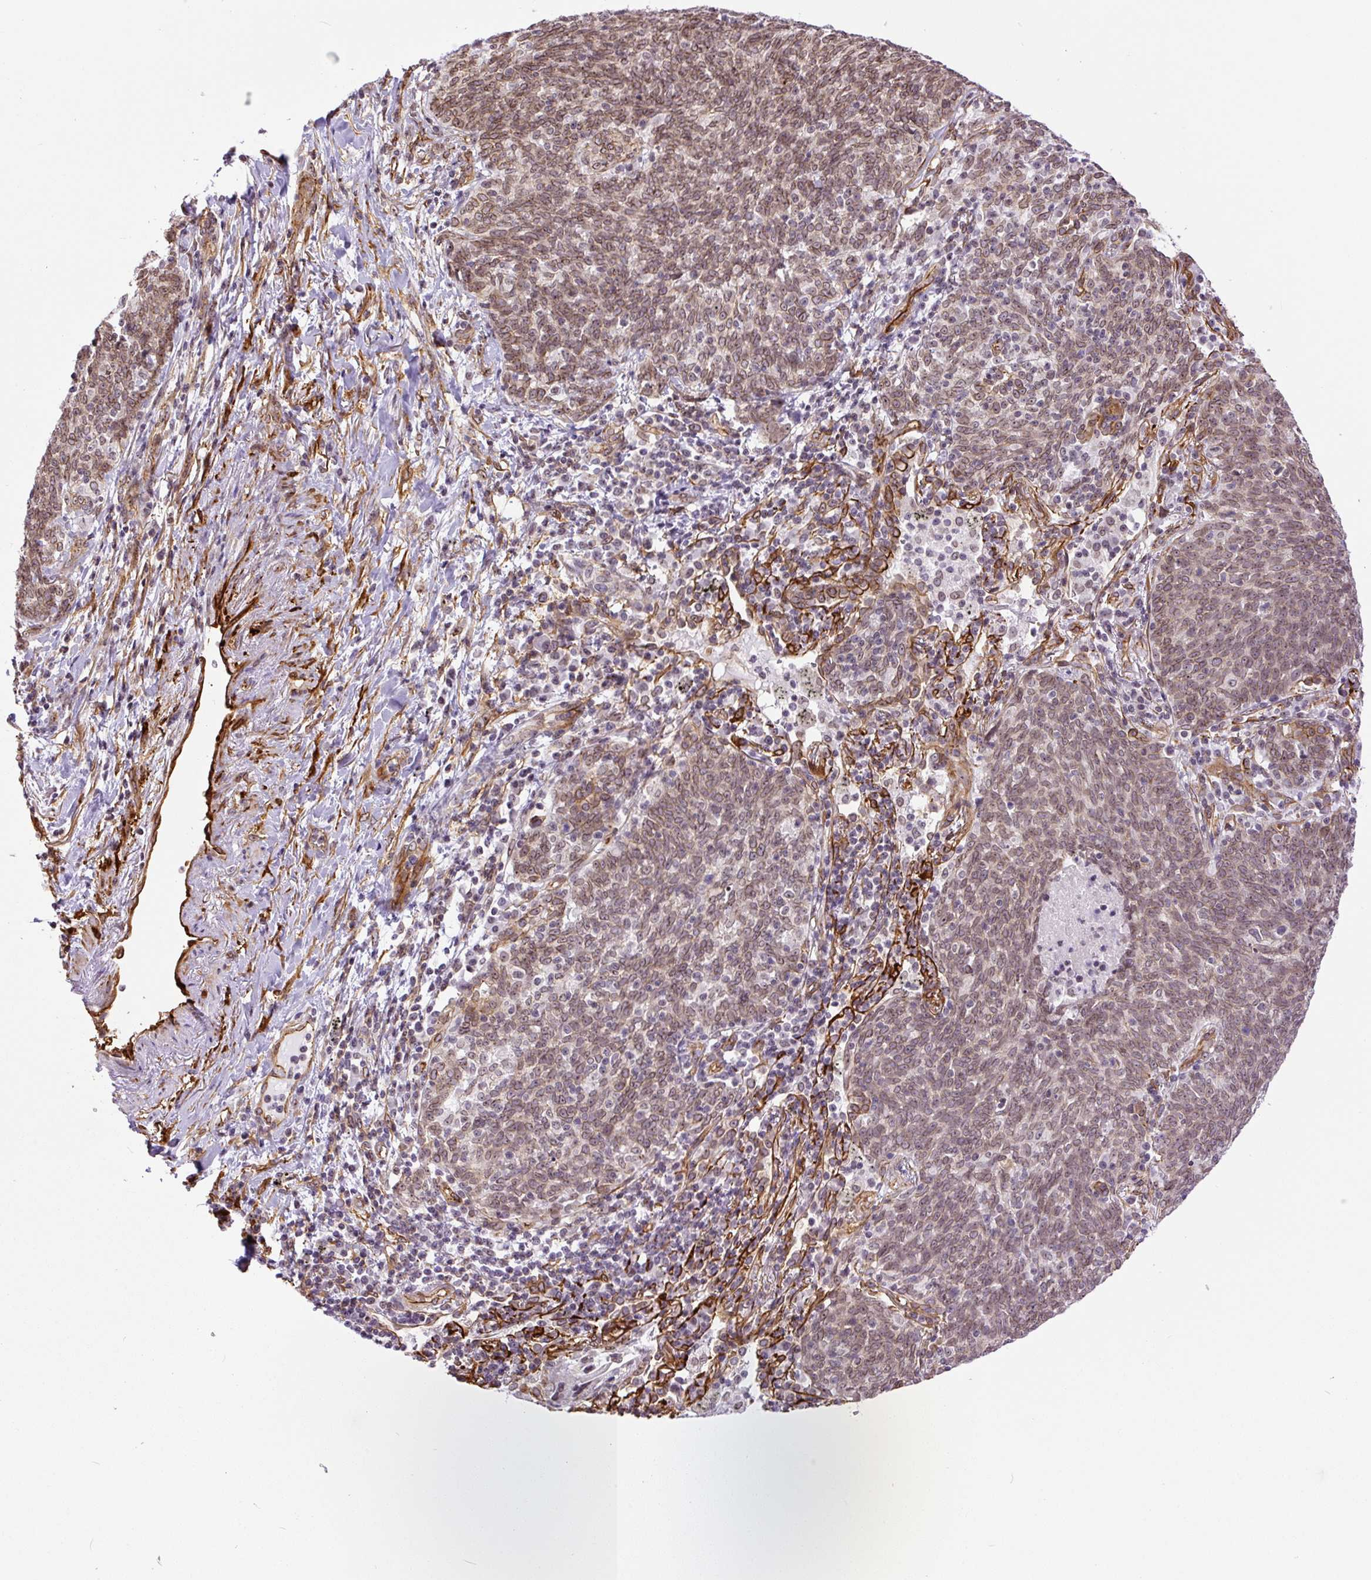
{"staining": {"intensity": "weak", "quantity": ">75%", "location": "nuclear"}, "tissue": "lung cancer", "cell_type": "Tumor cells", "image_type": "cancer", "snomed": [{"axis": "morphology", "description": "Squamous cell carcinoma, NOS"}, {"axis": "topography", "description": "Lung"}], "caption": "A high-resolution histopathology image shows immunohistochemistry (IHC) staining of lung cancer, which reveals weak nuclear positivity in about >75% of tumor cells.", "gene": "MYO5C", "patient": {"sex": "female", "age": 72}}